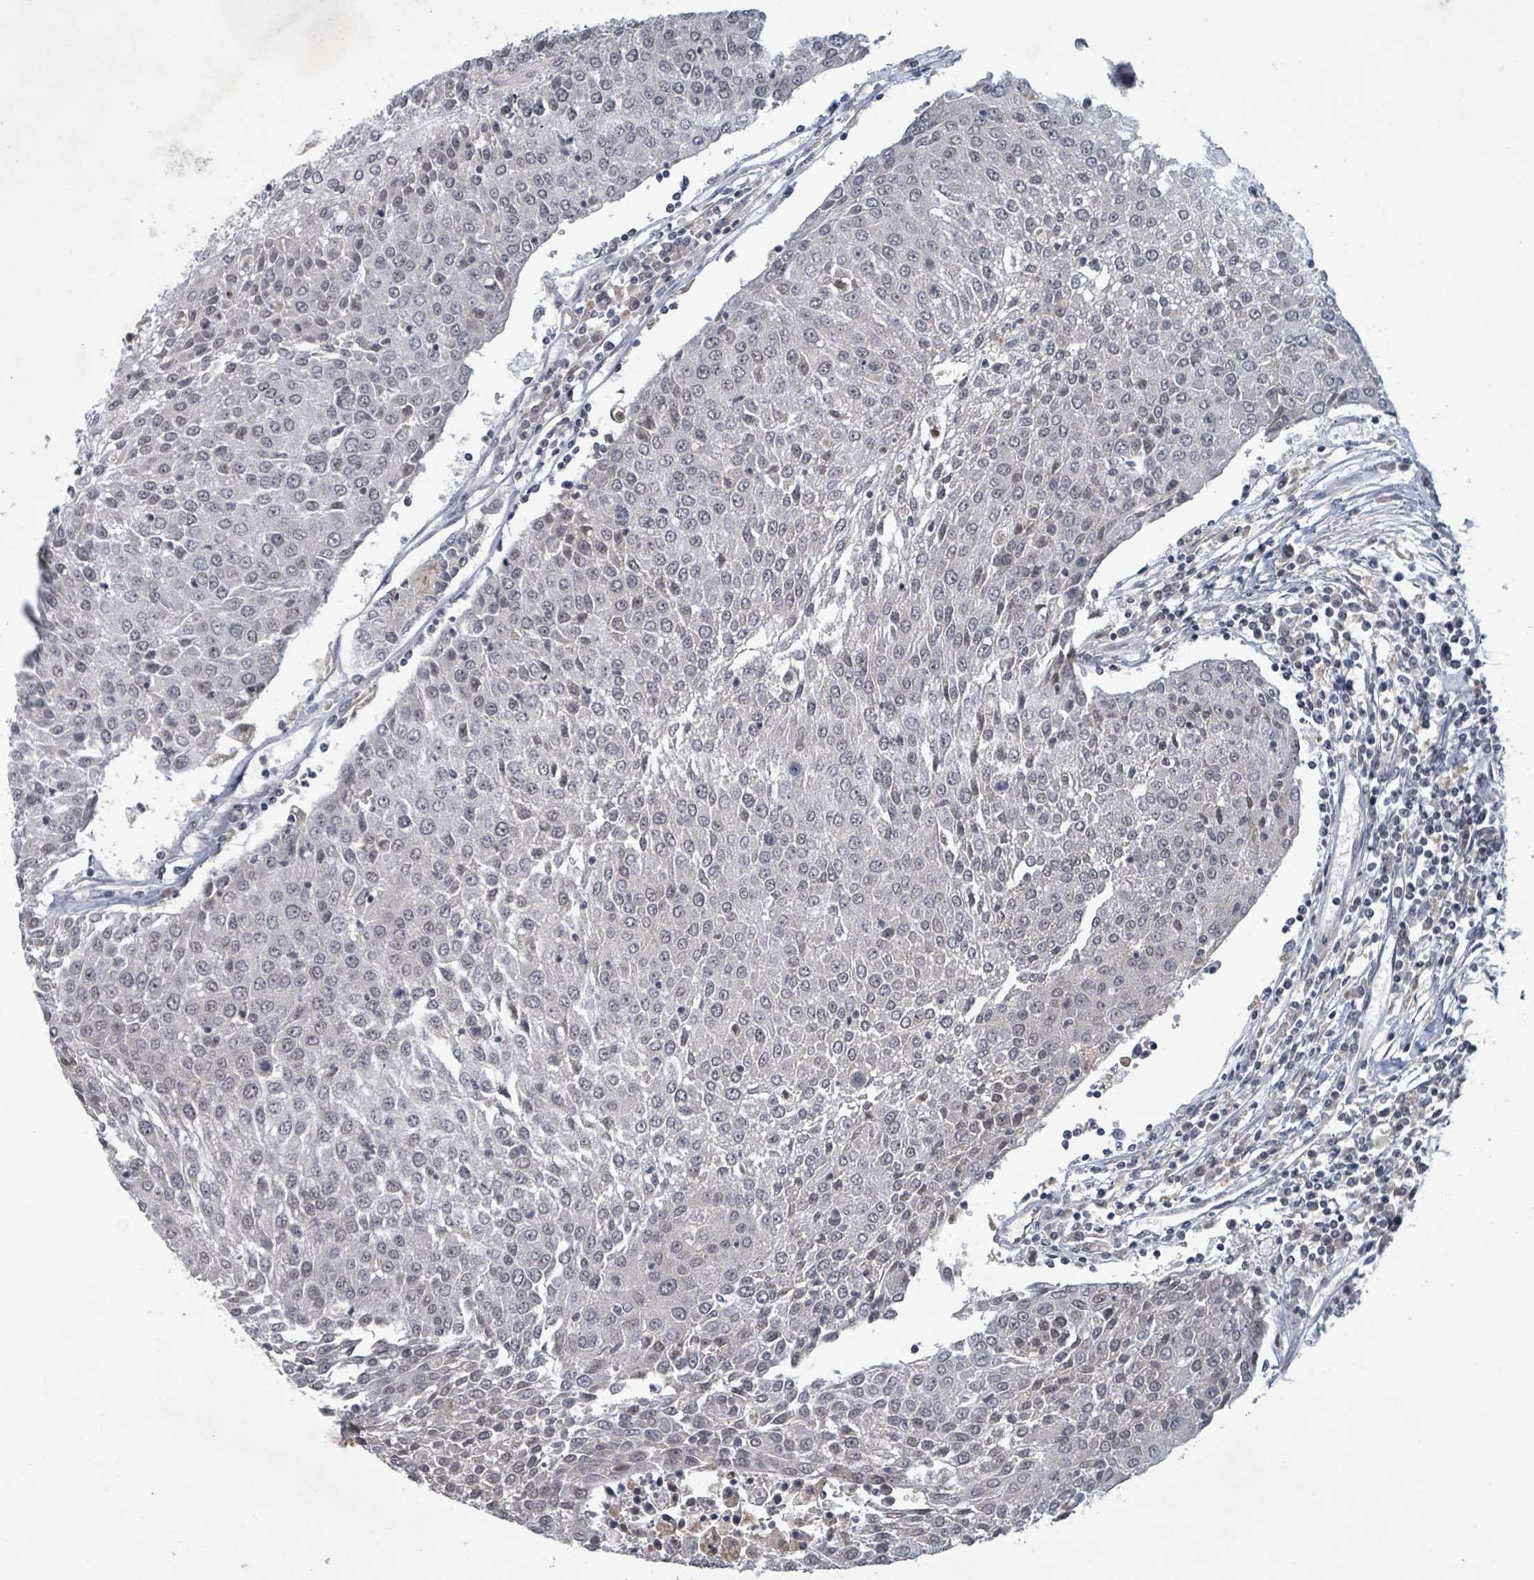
{"staining": {"intensity": "negative", "quantity": "none", "location": "none"}, "tissue": "urothelial cancer", "cell_type": "Tumor cells", "image_type": "cancer", "snomed": [{"axis": "morphology", "description": "Urothelial carcinoma, High grade"}, {"axis": "topography", "description": "Urinary bladder"}], "caption": "An IHC photomicrograph of urothelial carcinoma (high-grade) is shown. There is no staining in tumor cells of urothelial carcinoma (high-grade).", "gene": "BANP", "patient": {"sex": "female", "age": 85}}